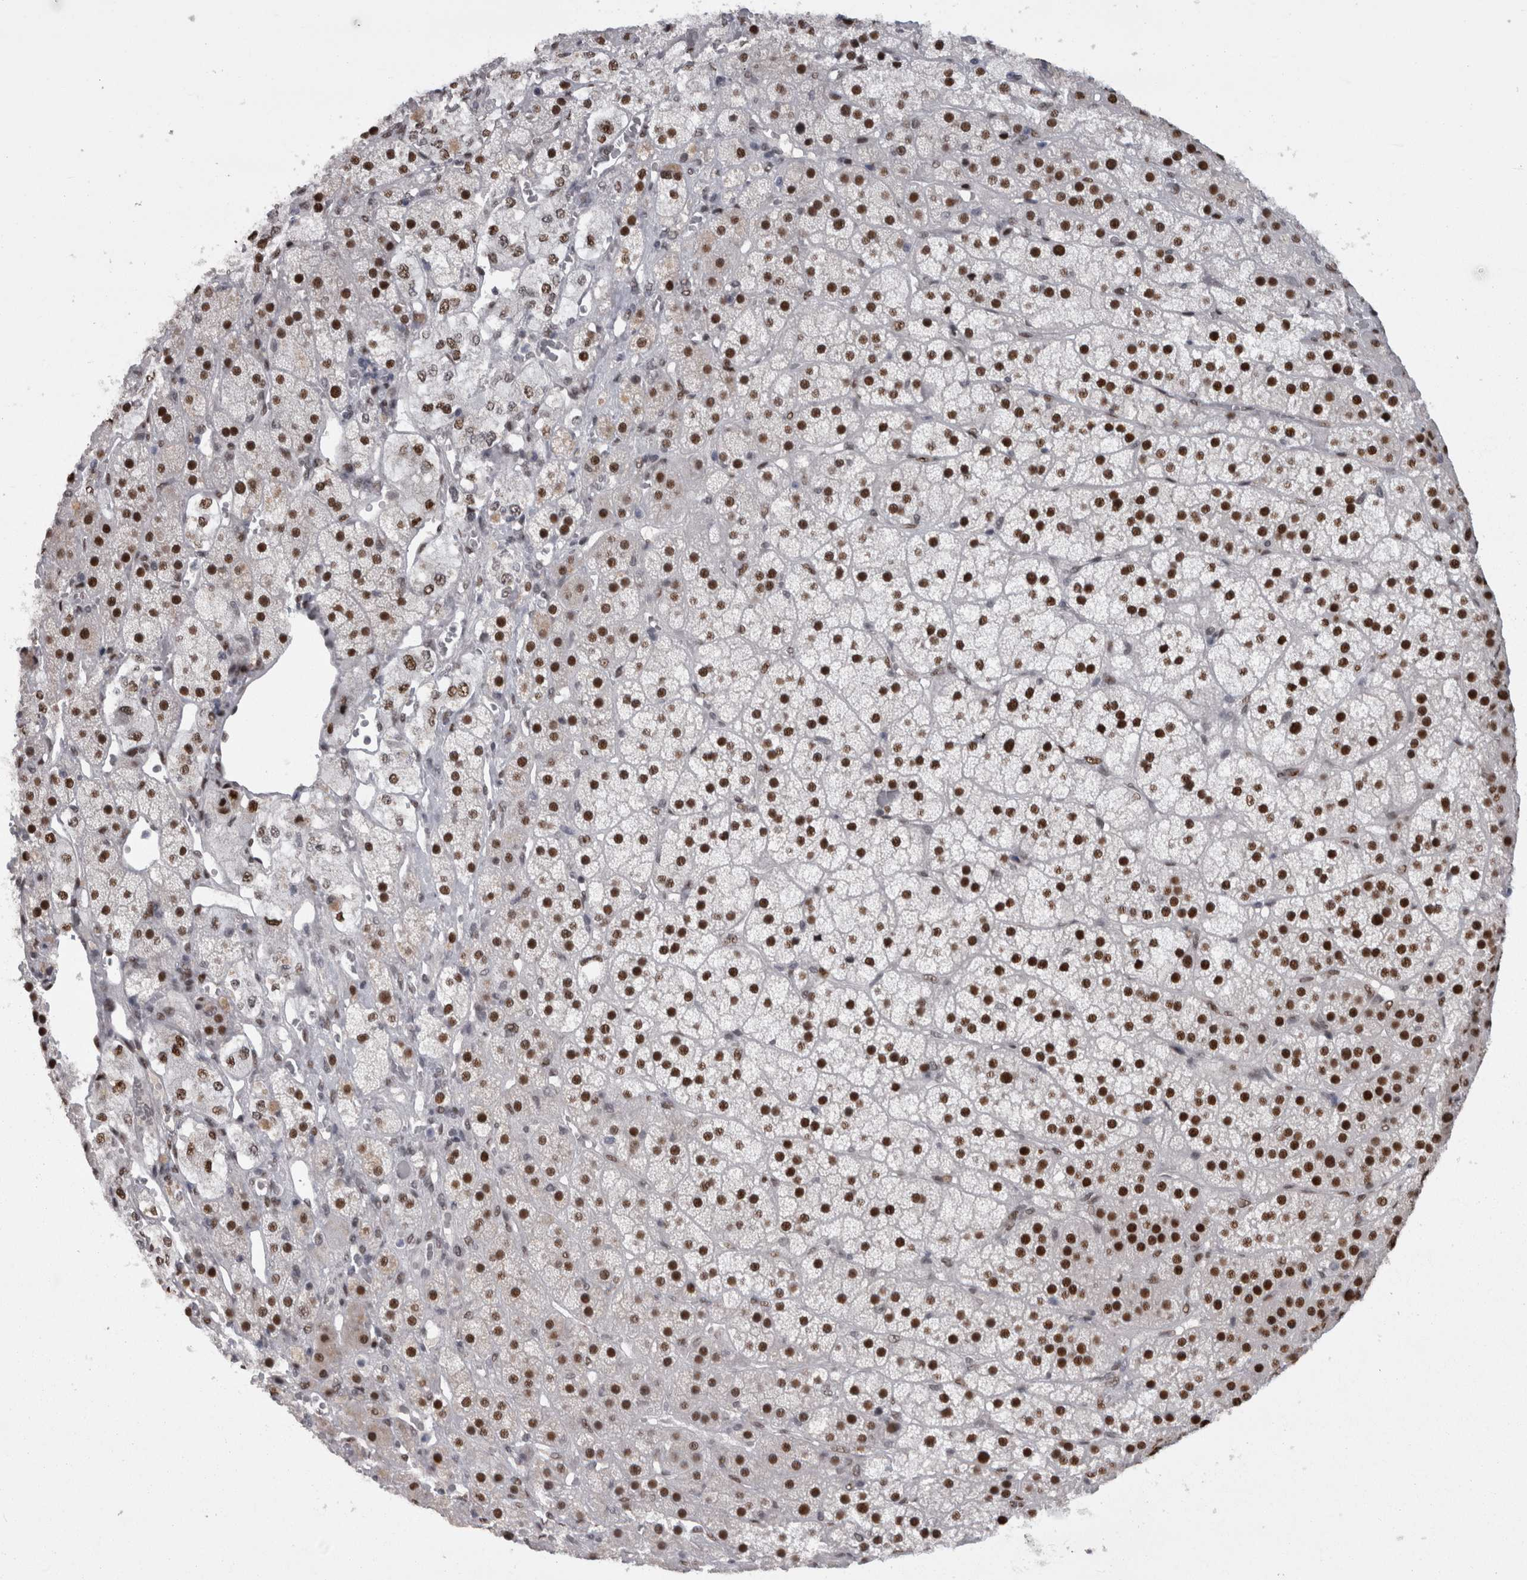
{"staining": {"intensity": "strong", "quantity": ">75%", "location": "nuclear"}, "tissue": "adrenal gland", "cell_type": "Glandular cells", "image_type": "normal", "snomed": [{"axis": "morphology", "description": "Normal tissue, NOS"}, {"axis": "topography", "description": "Adrenal gland"}], "caption": "Glandular cells show high levels of strong nuclear staining in approximately >75% of cells in benign human adrenal gland.", "gene": "C1orf54", "patient": {"sex": "male", "age": 57}}